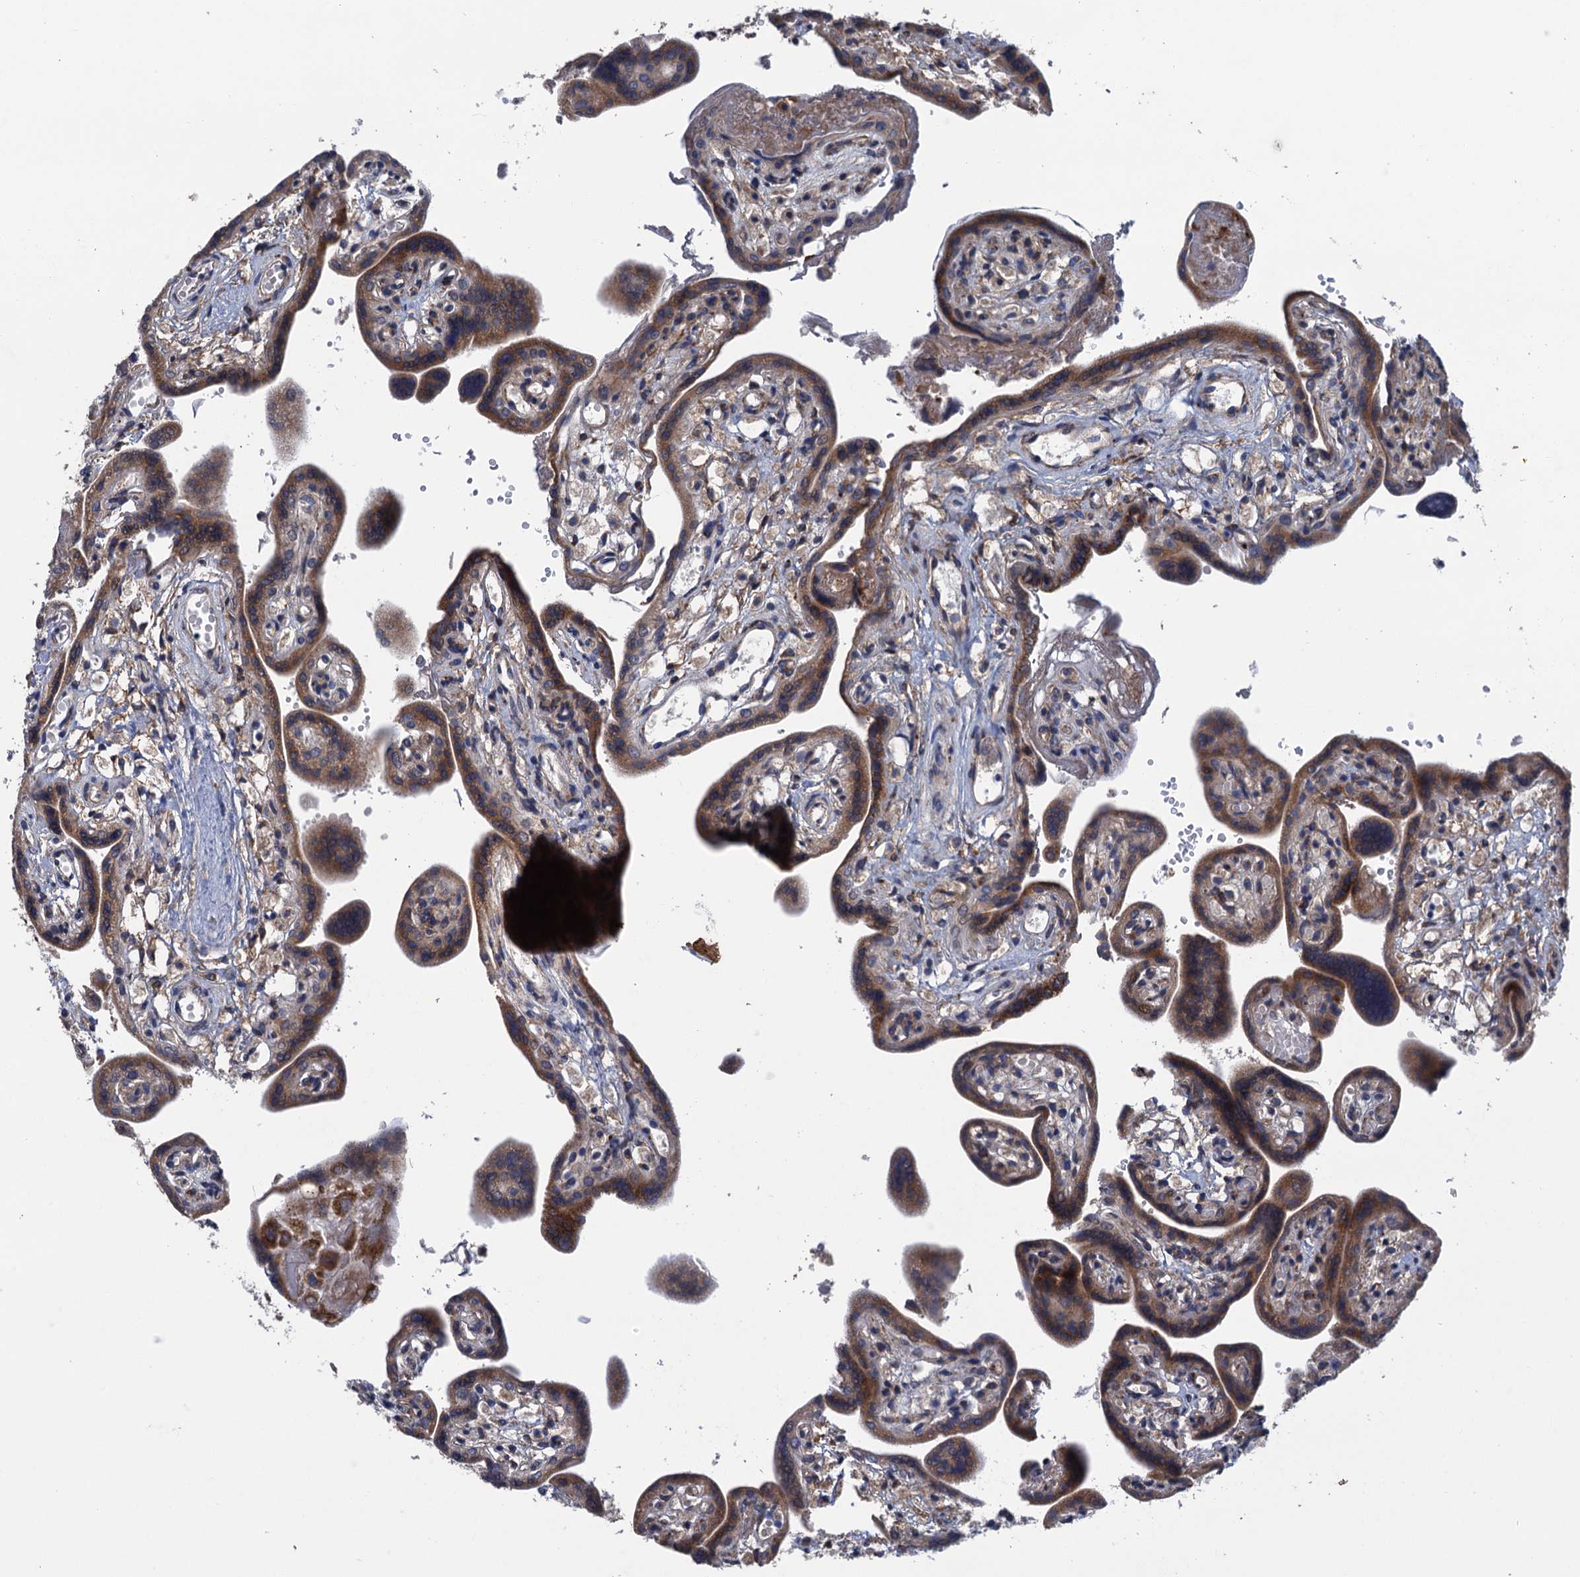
{"staining": {"intensity": "moderate", "quantity": ">75%", "location": "cytoplasmic/membranous"}, "tissue": "placenta", "cell_type": "Trophoblastic cells", "image_type": "normal", "snomed": [{"axis": "morphology", "description": "Normal tissue, NOS"}, {"axis": "topography", "description": "Placenta"}], "caption": "The image demonstrates staining of benign placenta, revealing moderate cytoplasmic/membranous protein expression (brown color) within trophoblastic cells.", "gene": "CNTN5", "patient": {"sex": "female", "age": 37}}